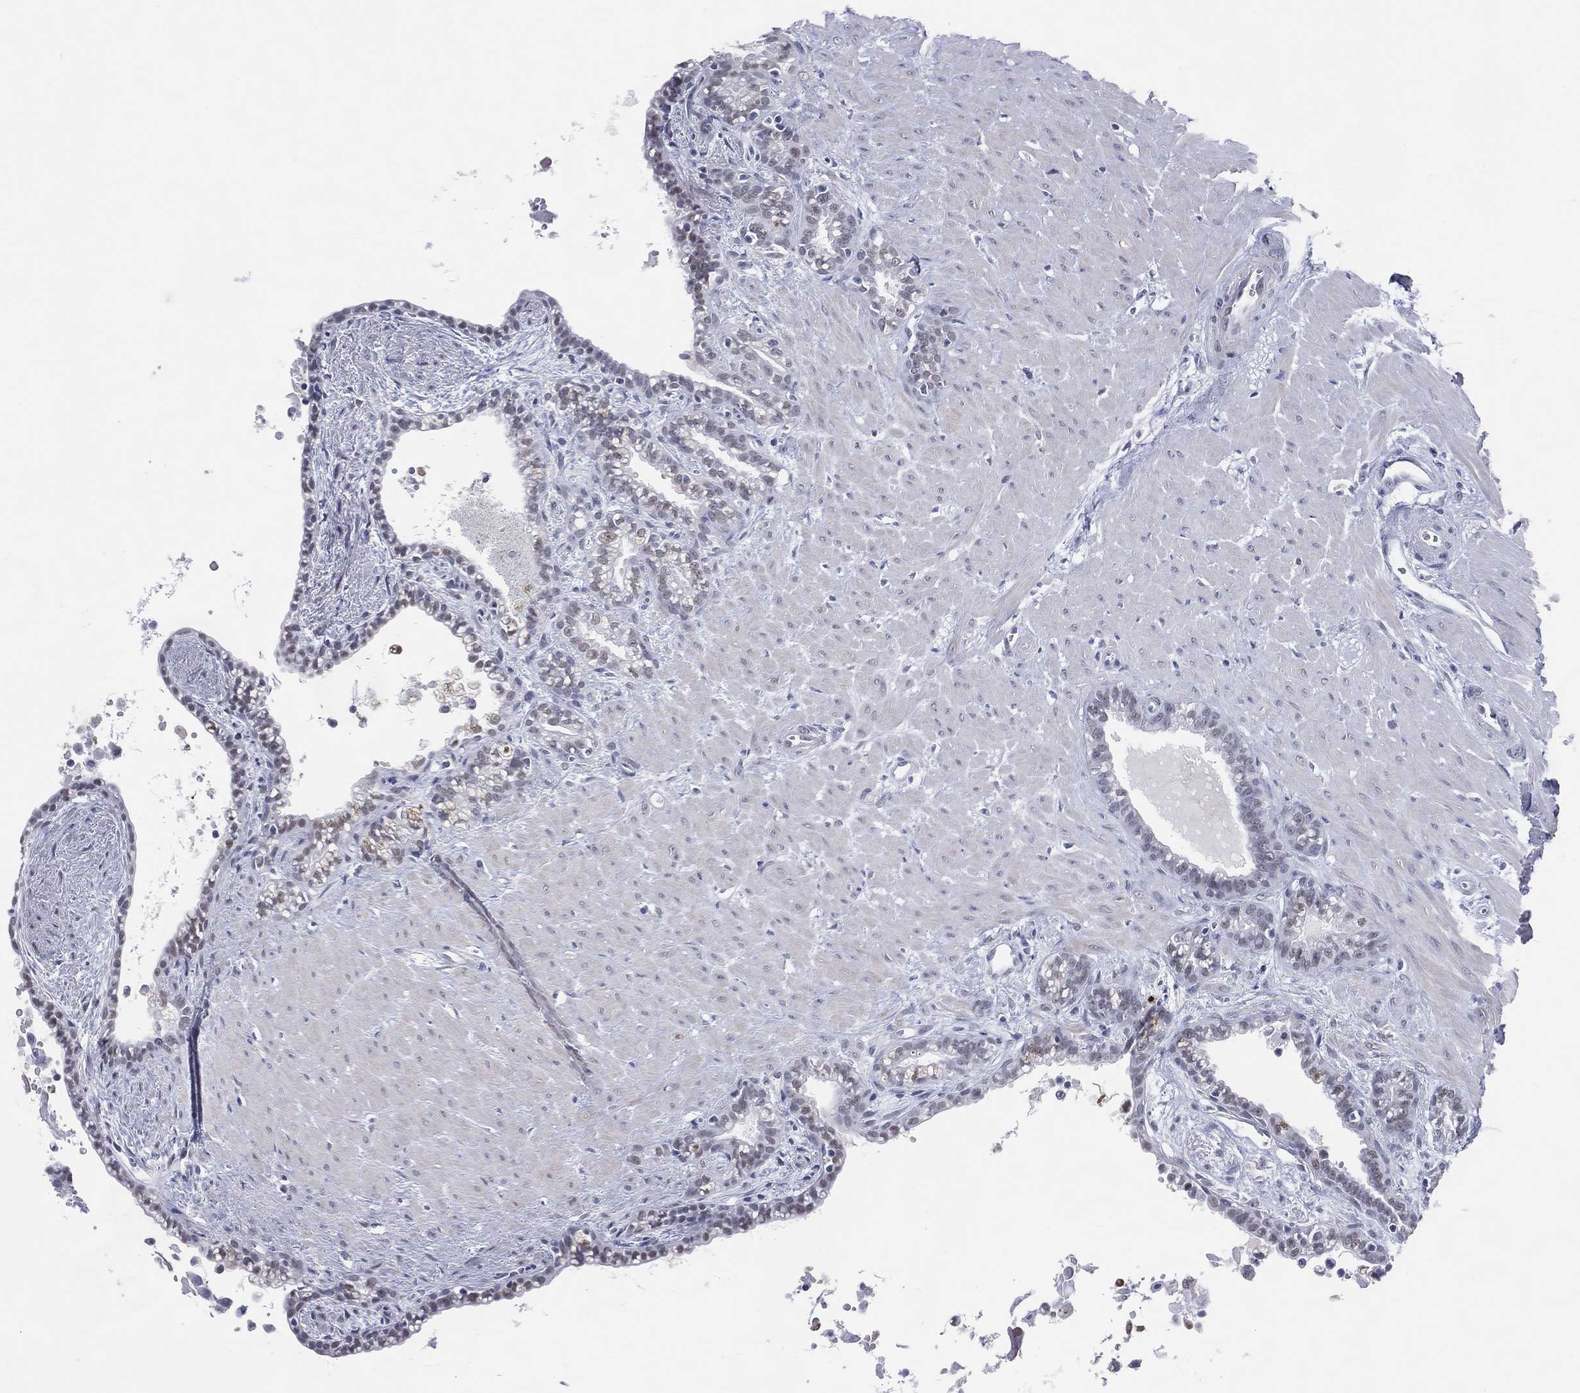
{"staining": {"intensity": "negative", "quantity": "none", "location": "none"}, "tissue": "seminal vesicle", "cell_type": "Glandular cells", "image_type": "normal", "snomed": [{"axis": "morphology", "description": "Normal tissue, NOS"}, {"axis": "morphology", "description": "Urothelial carcinoma, NOS"}, {"axis": "topography", "description": "Urinary bladder"}, {"axis": "topography", "description": "Seminal veicle"}], "caption": "Glandular cells are negative for protein expression in benign human seminal vesicle. (DAB (3,3'-diaminobenzidine) immunohistochemistry with hematoxylin counter stain).", "gene": "CFAP58", "patient": {"sex": "male", "age": 76}}